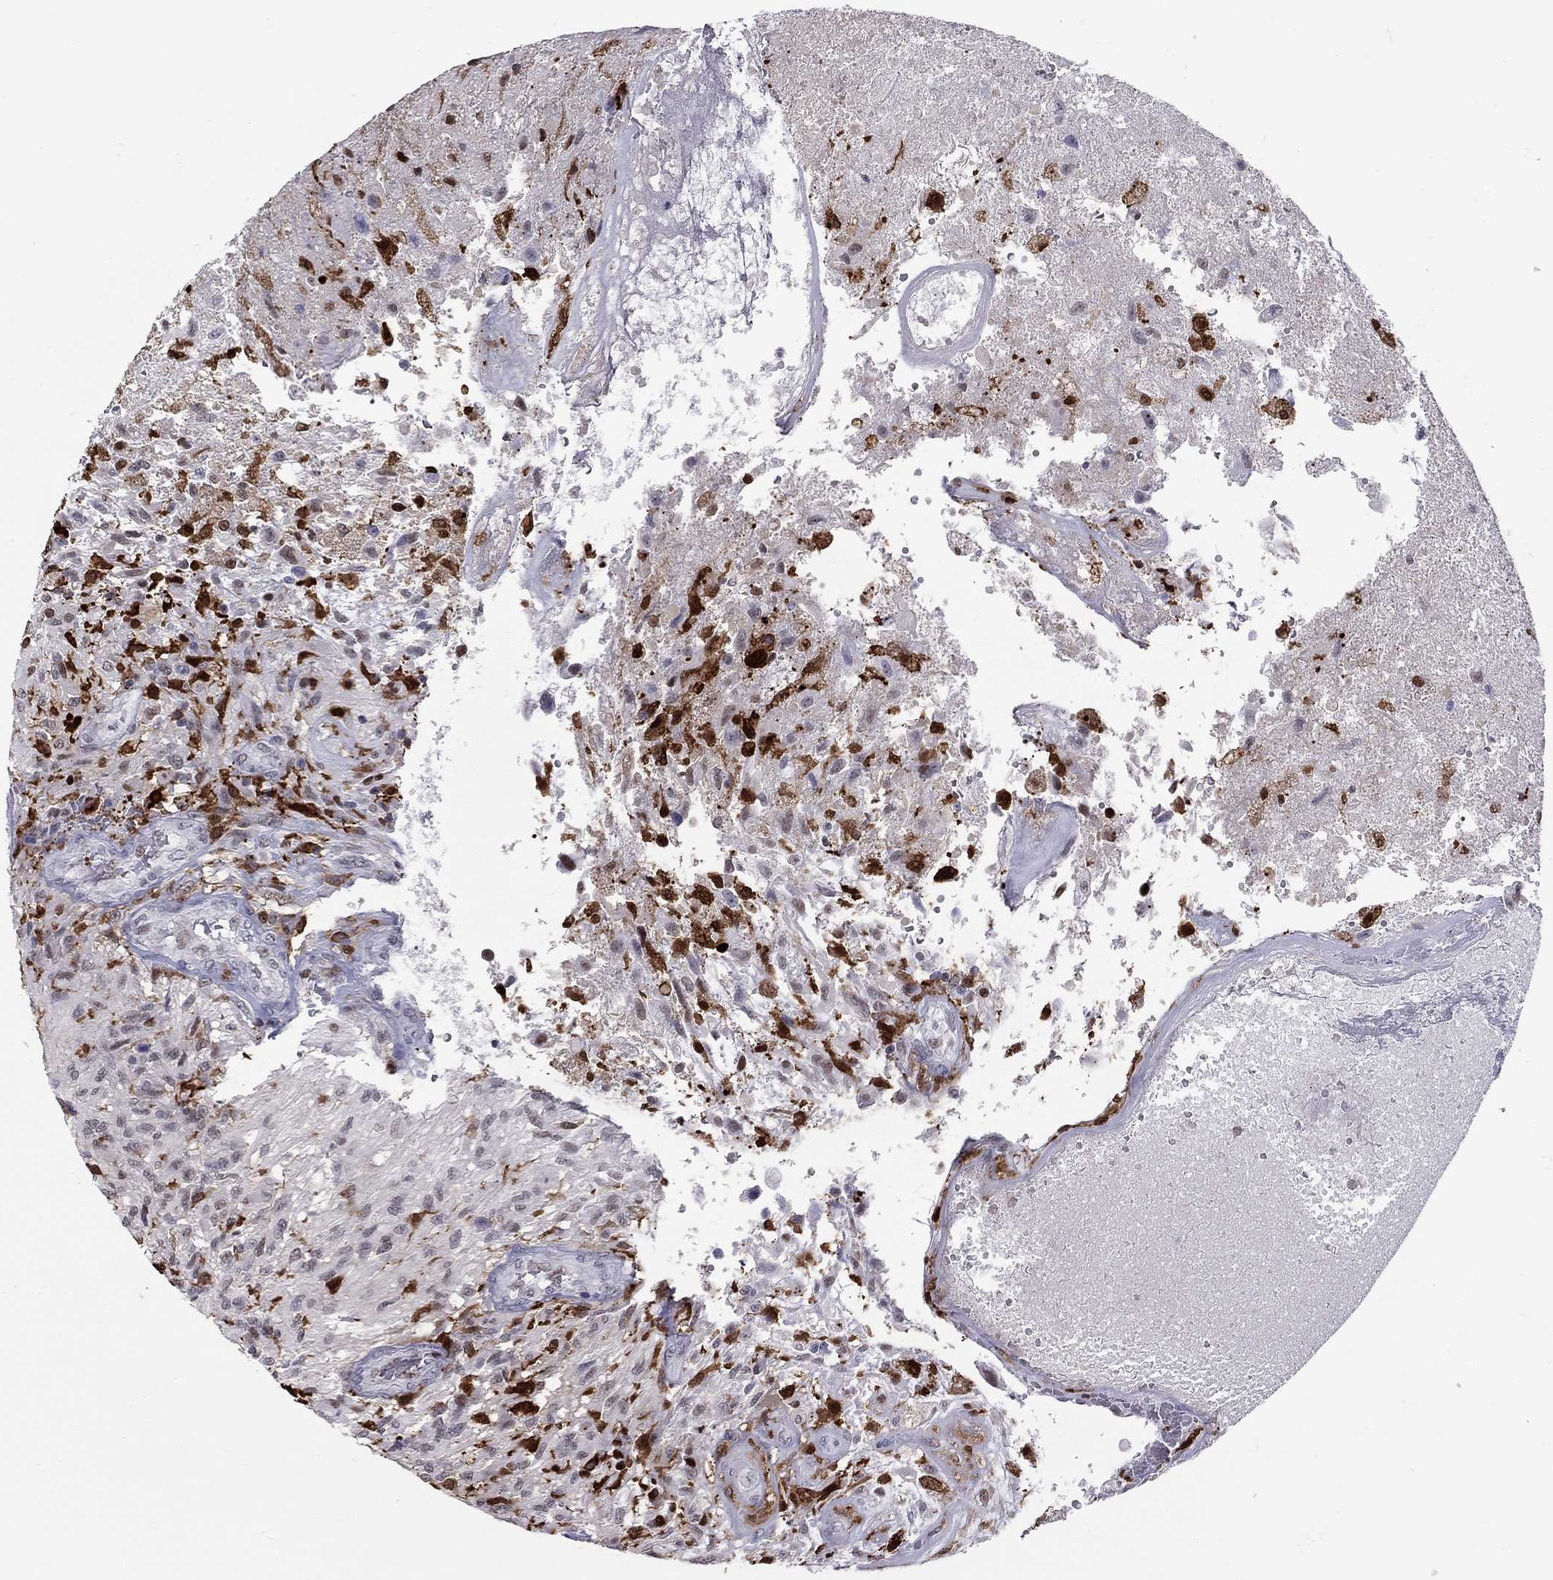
{"staining": {"intensity": "strong", "quantity": "<25%", "location": "nuclear"}, "tissue": "glioma", "cell_type": "Tumor cells", "image_type": "cancer", "snomed": [{"axis": "morphology", "description": "Glioma, malignant, High grade"}, {"axis": "topography", "description": "Brain"}], "caption": "Glioma was stained to show a protein in brown. There is medium levels of strong nuclear positivity in approximately <25% of tumor cells.", "gene": "PCGF3", "patient": {"sex": "male", "age": 56}}